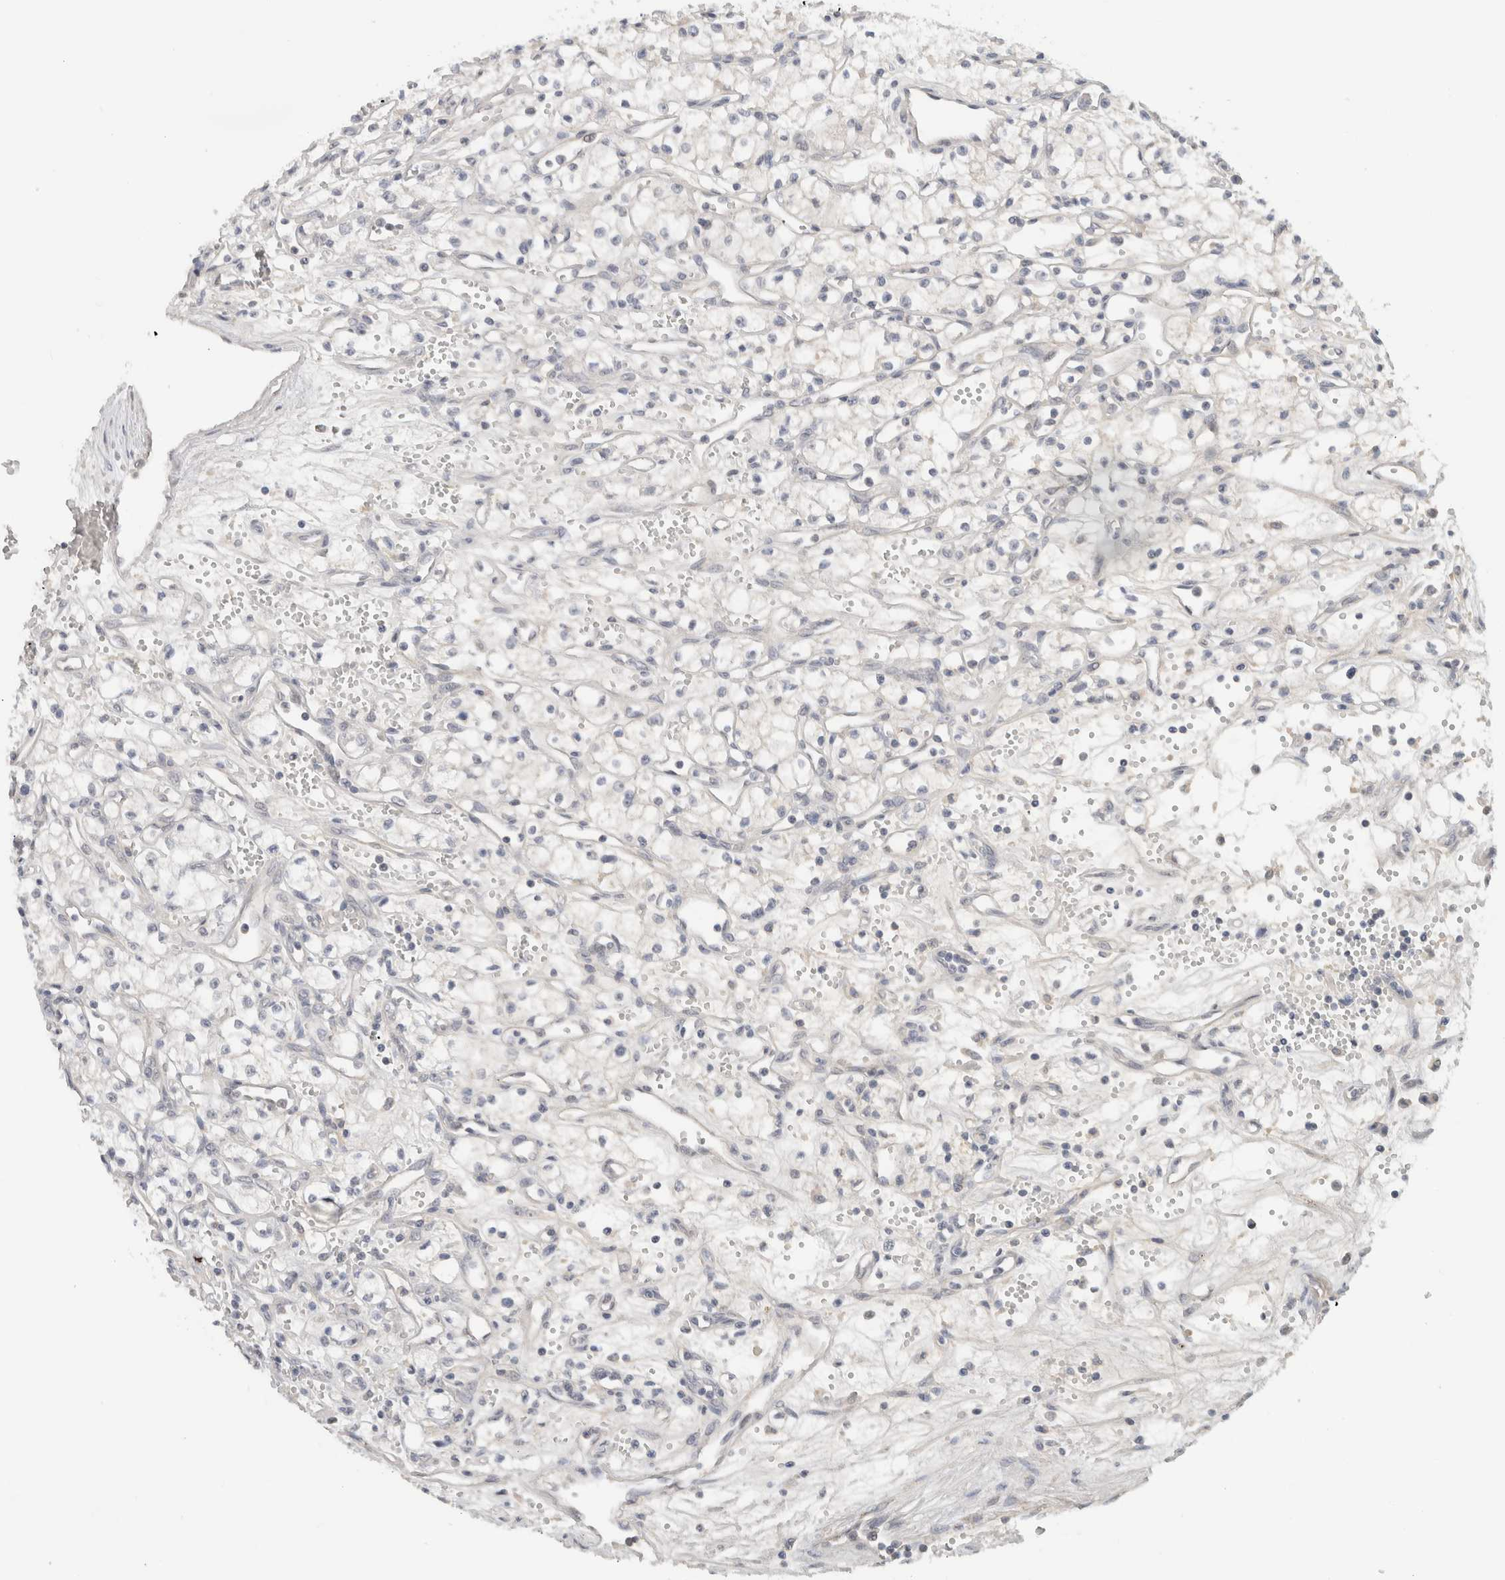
{"staining": {"intensity": "negative", "quantity": "none", "location": "none"}, "tissue": "renal cancer", "cell_type": "Tumor cells", "image_type": "cancer", "snomed": [{"axis": "morphology", "description": "Adenocarcinoma, NOS"}, {"axis": "topography", "description": "Kidney"}], "caption": "High power microscopy micrograph of an immunohistochemistry image of renal cancer, revealing no significant positivity in tumor cells. Brightfield microscopy of IHC stained with DAB (brown) and hematoxylin (blue), captured at high magnification.", "gene": "HCN3", "patient": {"sex": "male", "age": 59}}